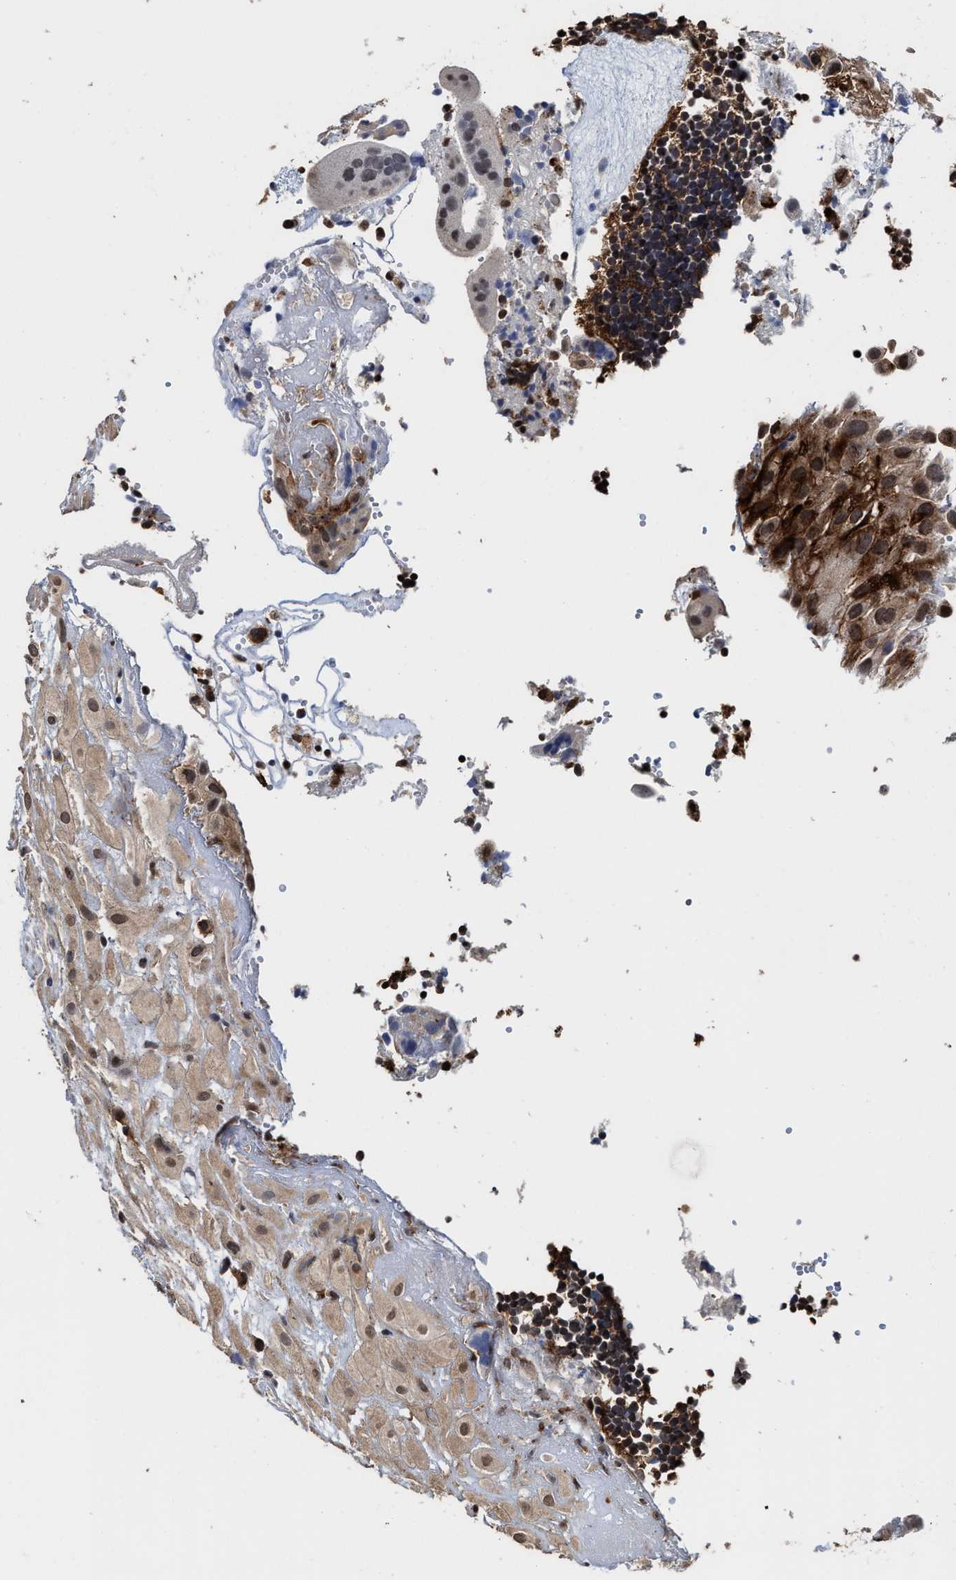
{"staining": {"intensity": "moderate", "quantity": ">75%", "location": "cytoplasmic/membranous"}, "tissue": "placenta", "cell_type": "Decidual cells", "image_type": "normal", "snomed": [{"axis": "morphology", "description": "Normal tissue, NOS"}, {"axis": "topography", "description": "Placenta"}], "caption": "Human placenta stained with a brown dye reveals moderate cytoplasmic/membranous positive positivity in about >75% of decidual cells.", "gene": "SEPTIN2", "patient": {"sex": "female", "age": 18}}